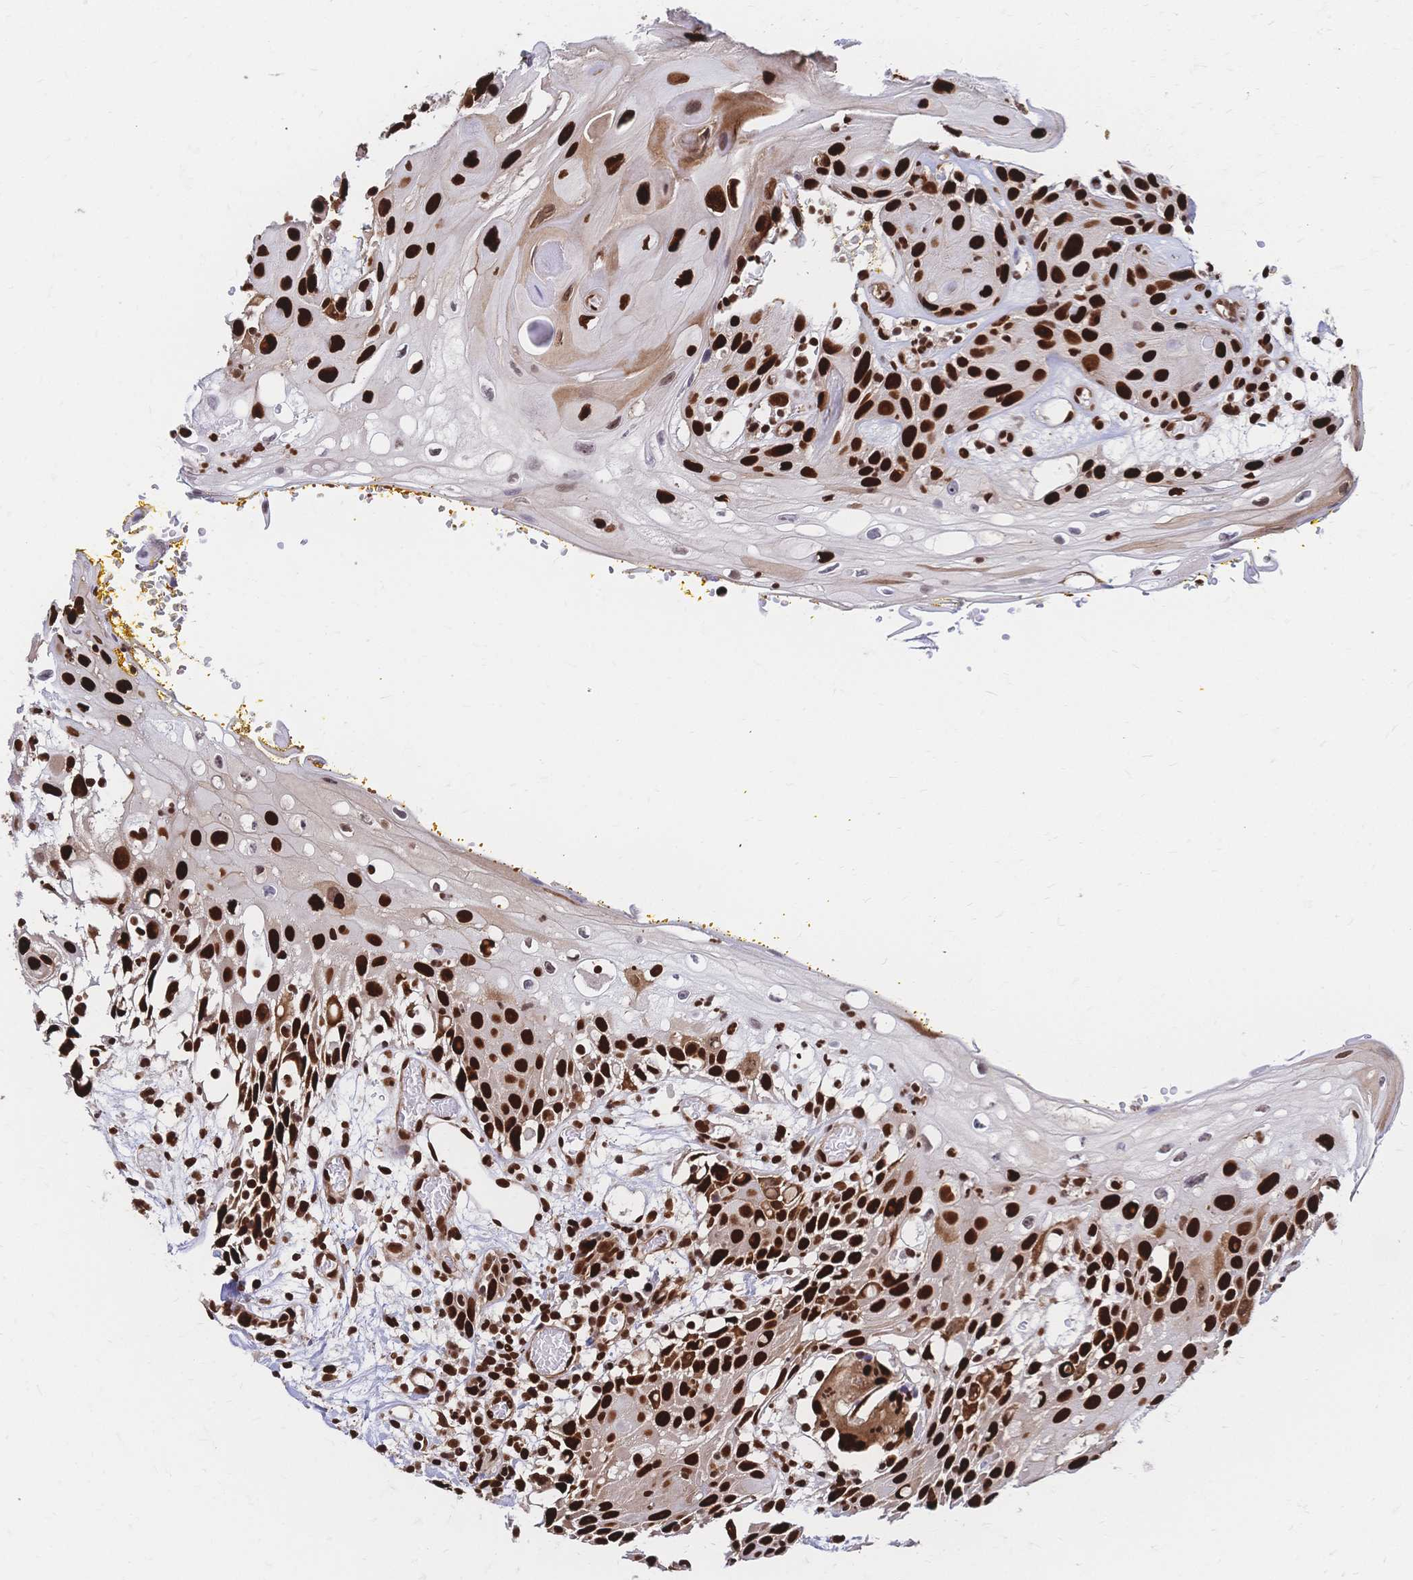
{"staining": {"intensity": "strong", "quantity": ">75%", "location": "nuclear"}, "tissue": "head and neck cancer", "cell_type": "Tumor cells", "image_type": "cancer", "snomed": [{"axis": "morphology", "description": "Squamous cell carcinoma, NOS"}, {"axis": "topography", "description": "Oral tissue"}, {"axis": "topography", "description": "Head-Neck"}], "caption": "Protein expression analysis of squamous cell carcinoma (head and neck) demonstrates strong nuclear positivity in about >75% of tumor cells.", "gene": "HDGF", "patient": {"sex": "male", "age": 49}}